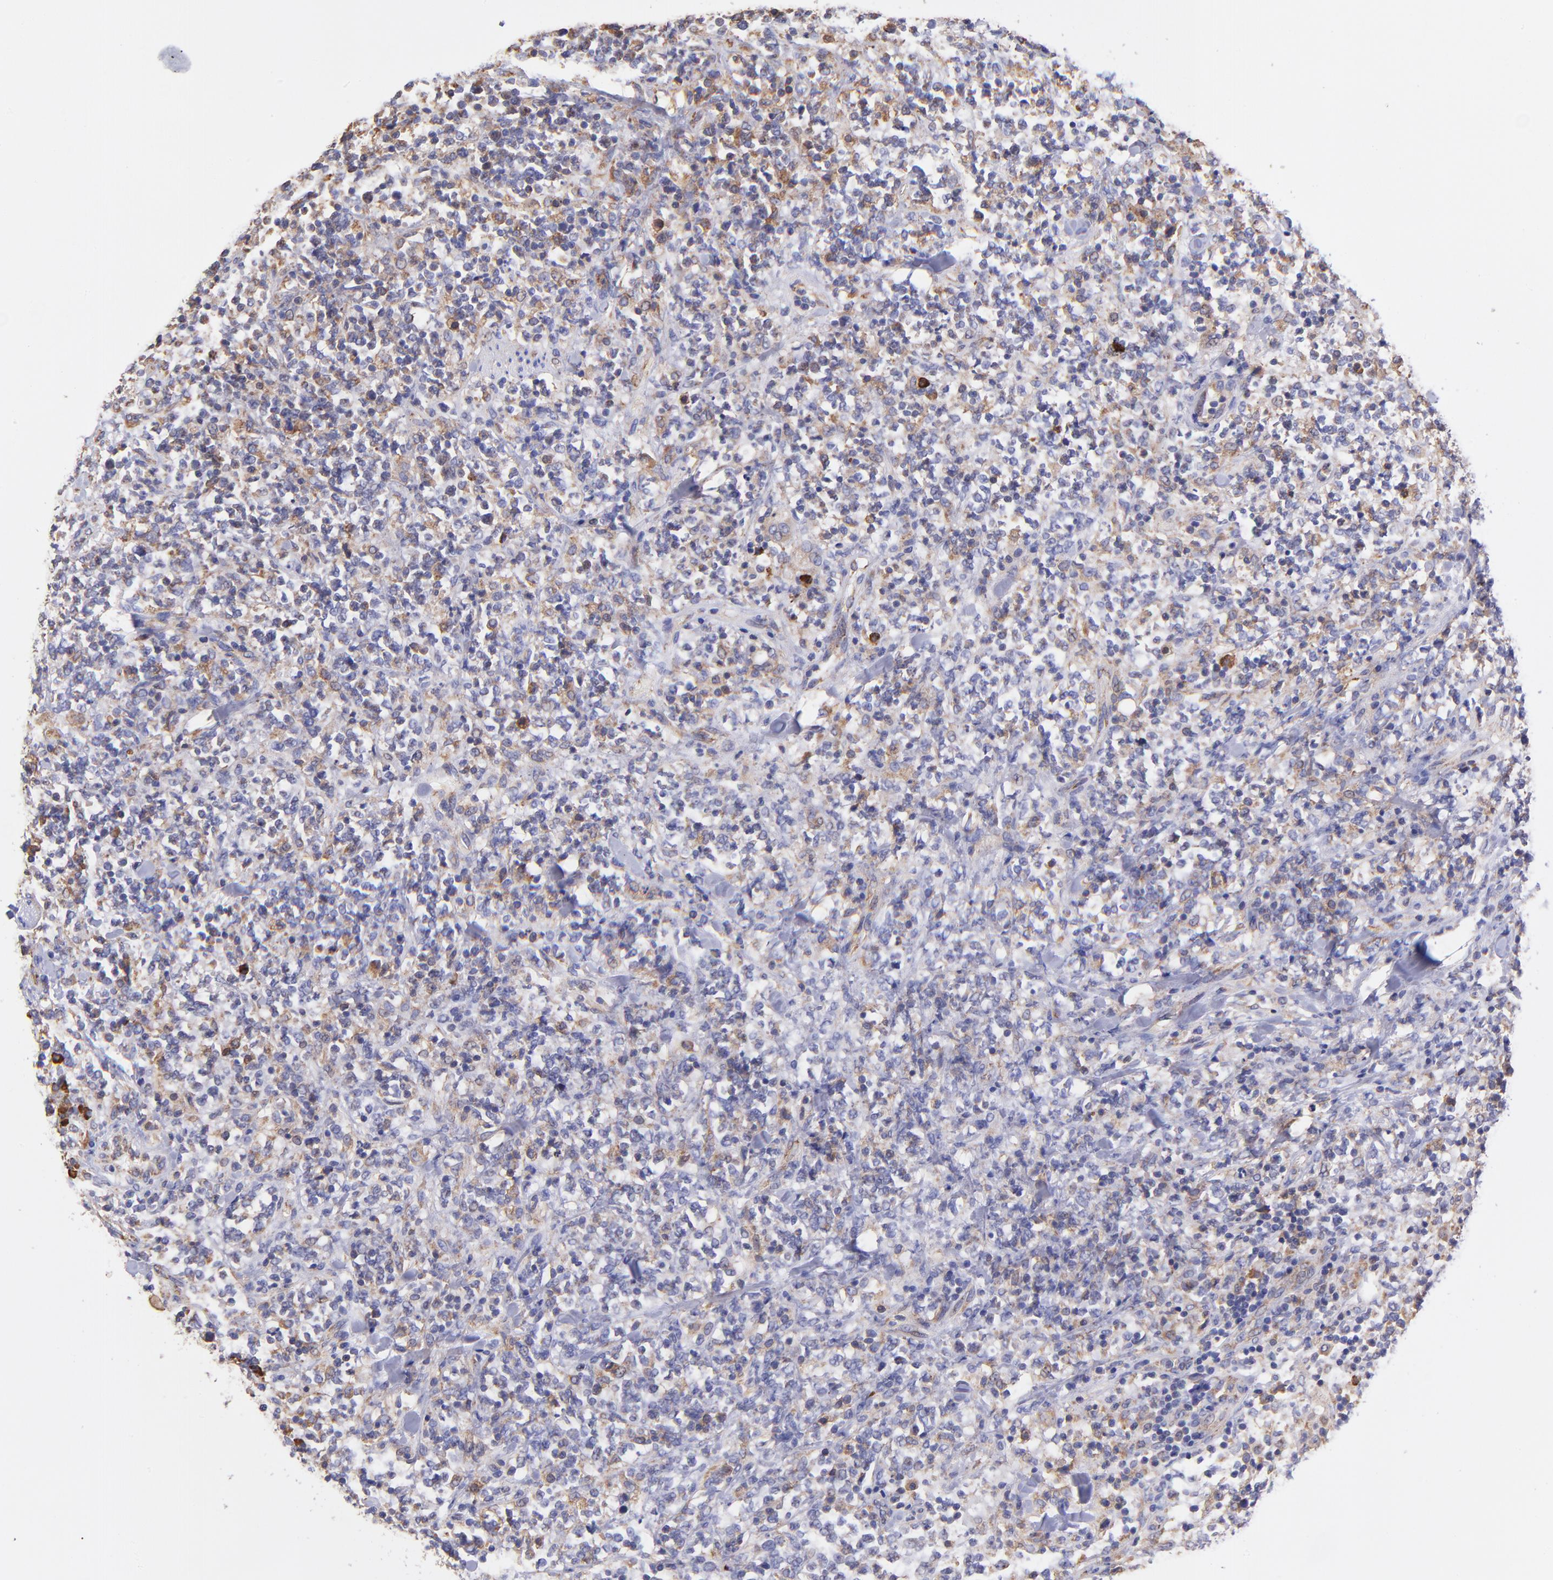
{"staining": {"intensity": "strong", "quantity": "<25%", "location": "cytoplasmic/membranous"}, "tissue": "lymphoma", "cell_type": "Tumor cells", "image_type": "cancer", "snomed": [{"axis": "morphology", "description": "Malignant lymphoma, non-Hodgkin's type, High grade"}, {"axis": "topography", "description": "Soft tissue"}], "caption": "Immunohistochemistry of human high-grade malignant lymphoma, non-Hodgkin's type exhibits medium levels of strong cytoplasmic/membranous staining in about <25% of tumor cells.", "gene": "PREX1", "patient": {"sex": "male", "age": 18}}